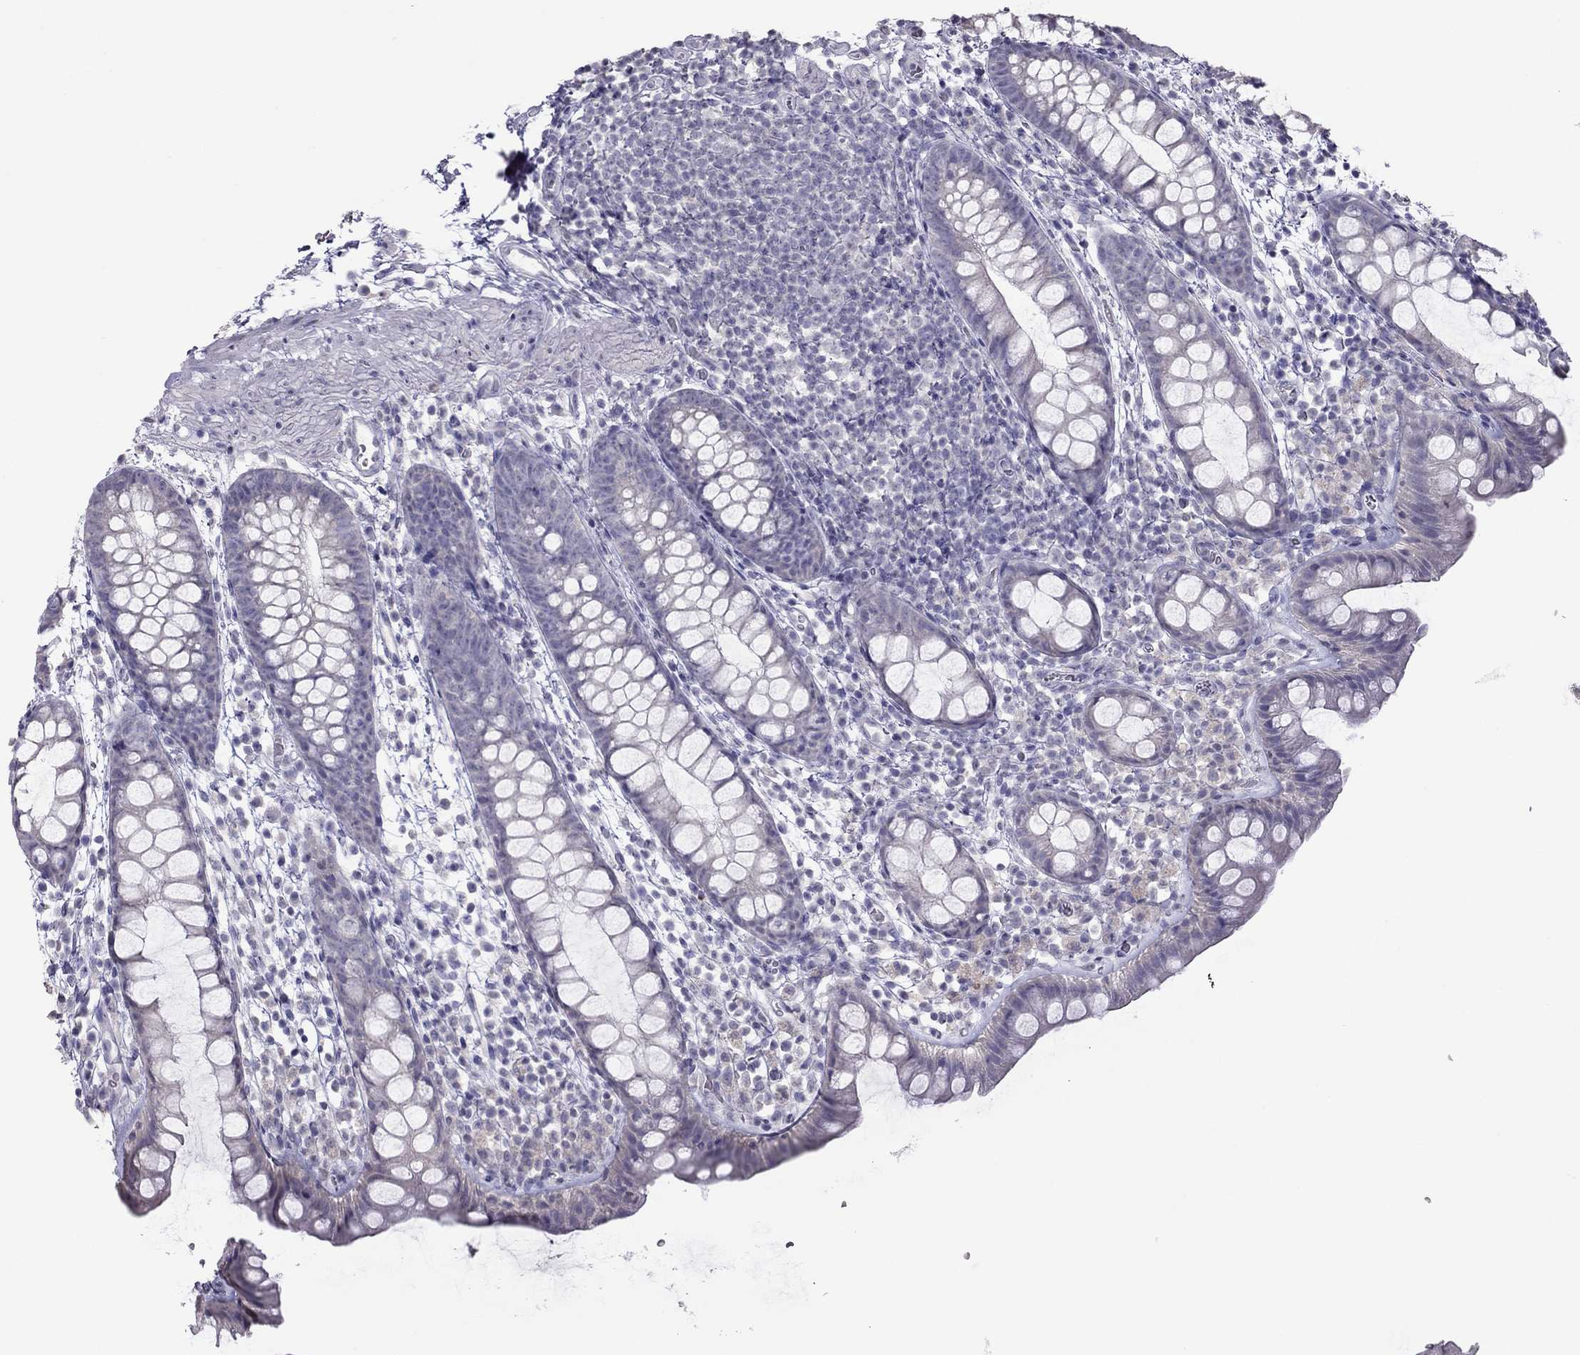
{"staining": {"intensity": "negative", "quantity": "none", "location": "none"}, "tissue": "rectum", "cell_type": "Glandular cells", "image_type": "normal", "snomed": [{"axis": "morphology", "description": "Normal tissue, NOS"}, {"axis": "topography", "description": "Rectum"}], "caption": "Rectum stained for a protein using immunohistochemistry (IHC) displays no positivity glandular cells.", "gene": "RGS8", "patient": {"sex": "male", "age": 57}}